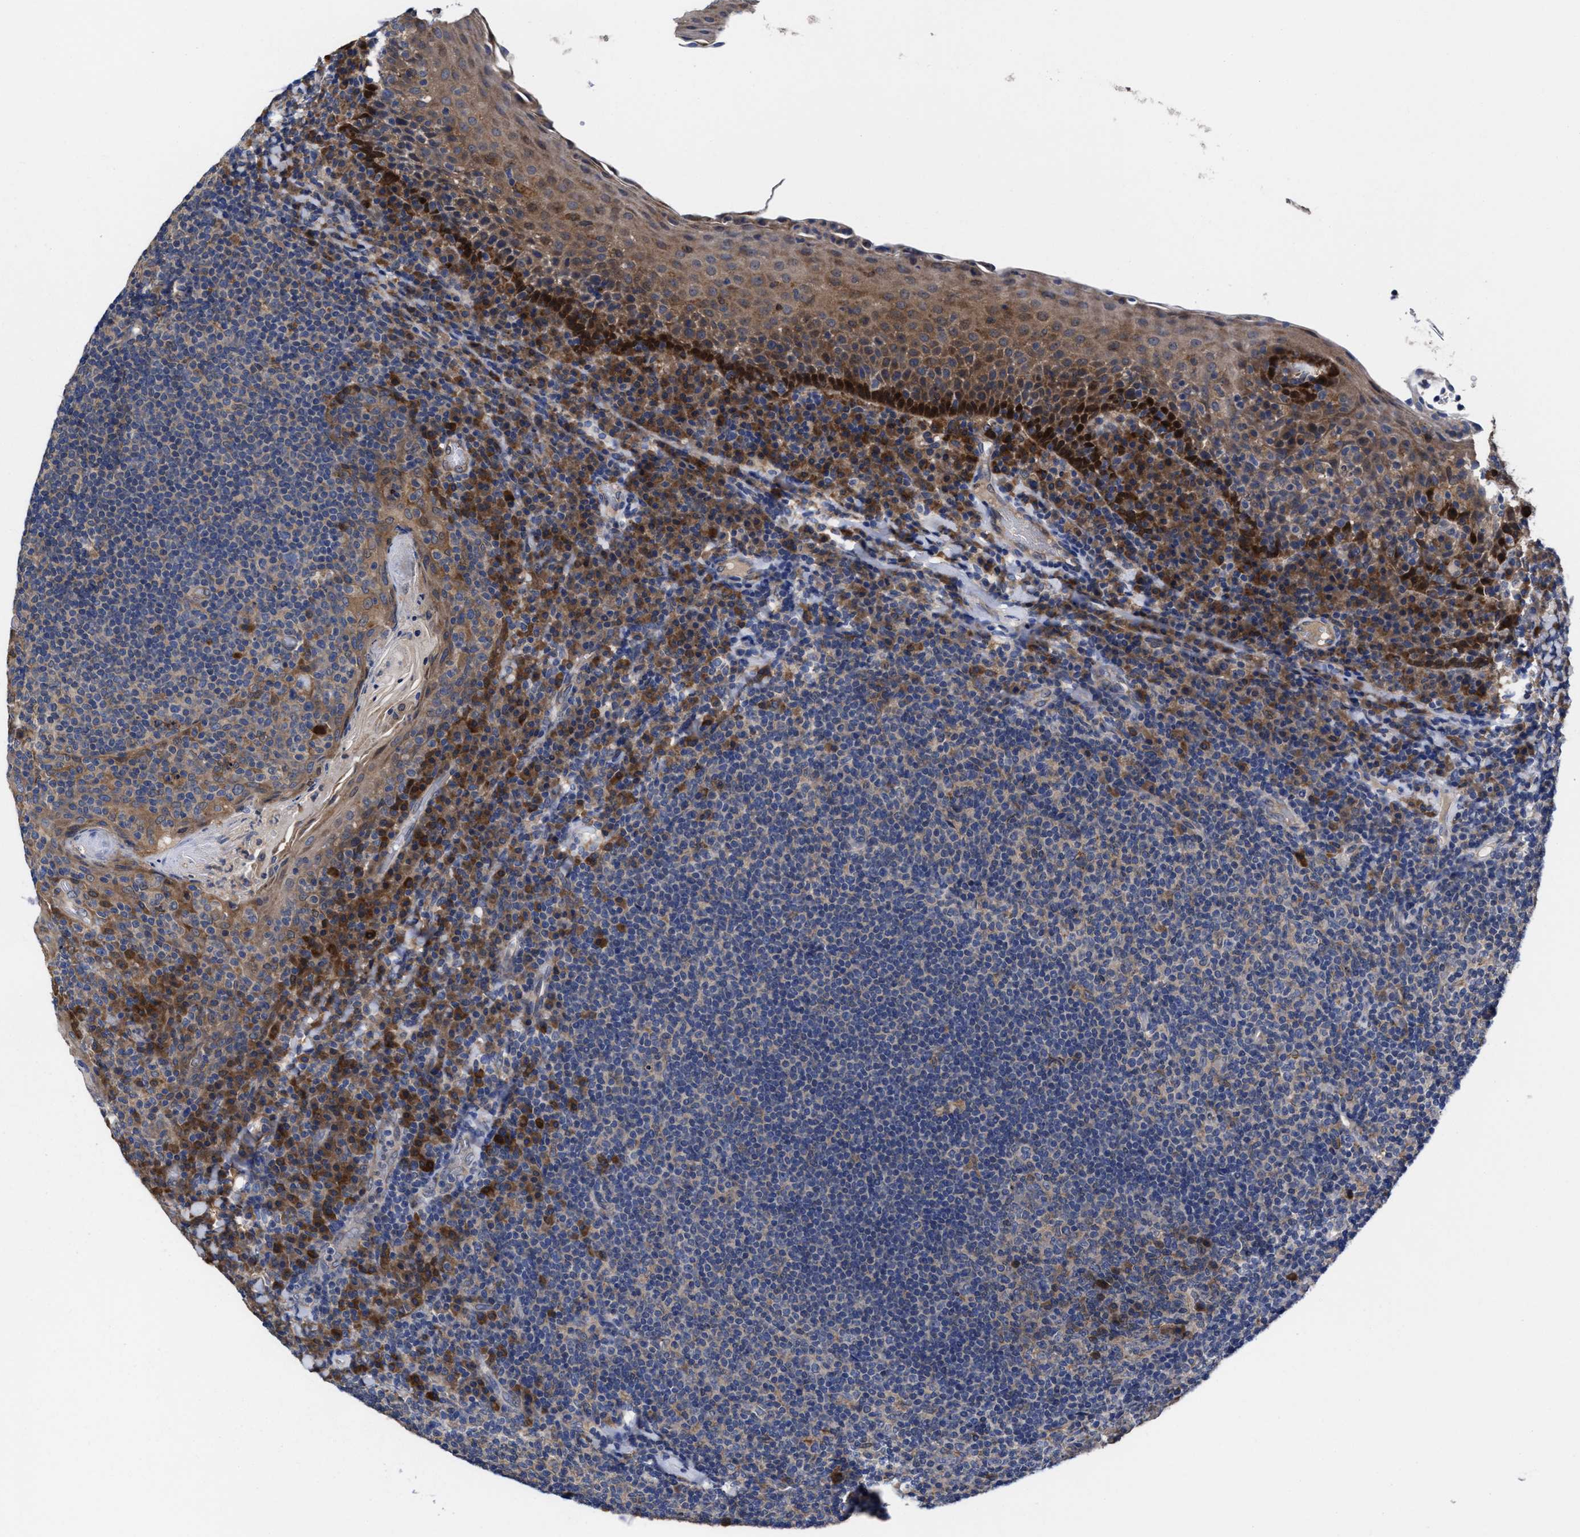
{"staining": {"intensity": "moderate", "quantity": "25%-75%", "location": "cytoplasmic/membranous"}, "tissue": "tonsil", "cell_type": "Germinal center cells", "image_type": "normal", "snomed": [{"axis": "morphology", "description": "Normal tissue, NOS"}, {"axis": "topography", "description": "Tonsil"}], "caption": "Tonsil stained for a protein reveals moderate cytoplasmic/membranous positivity in germinal center cells. (Stains: DAB in brown, nuclei in blue, Microscopy: brightfield microscopy at high magnification).", "gene": "TXNDC17", "patient": {"sex": "male", "age": 17}}